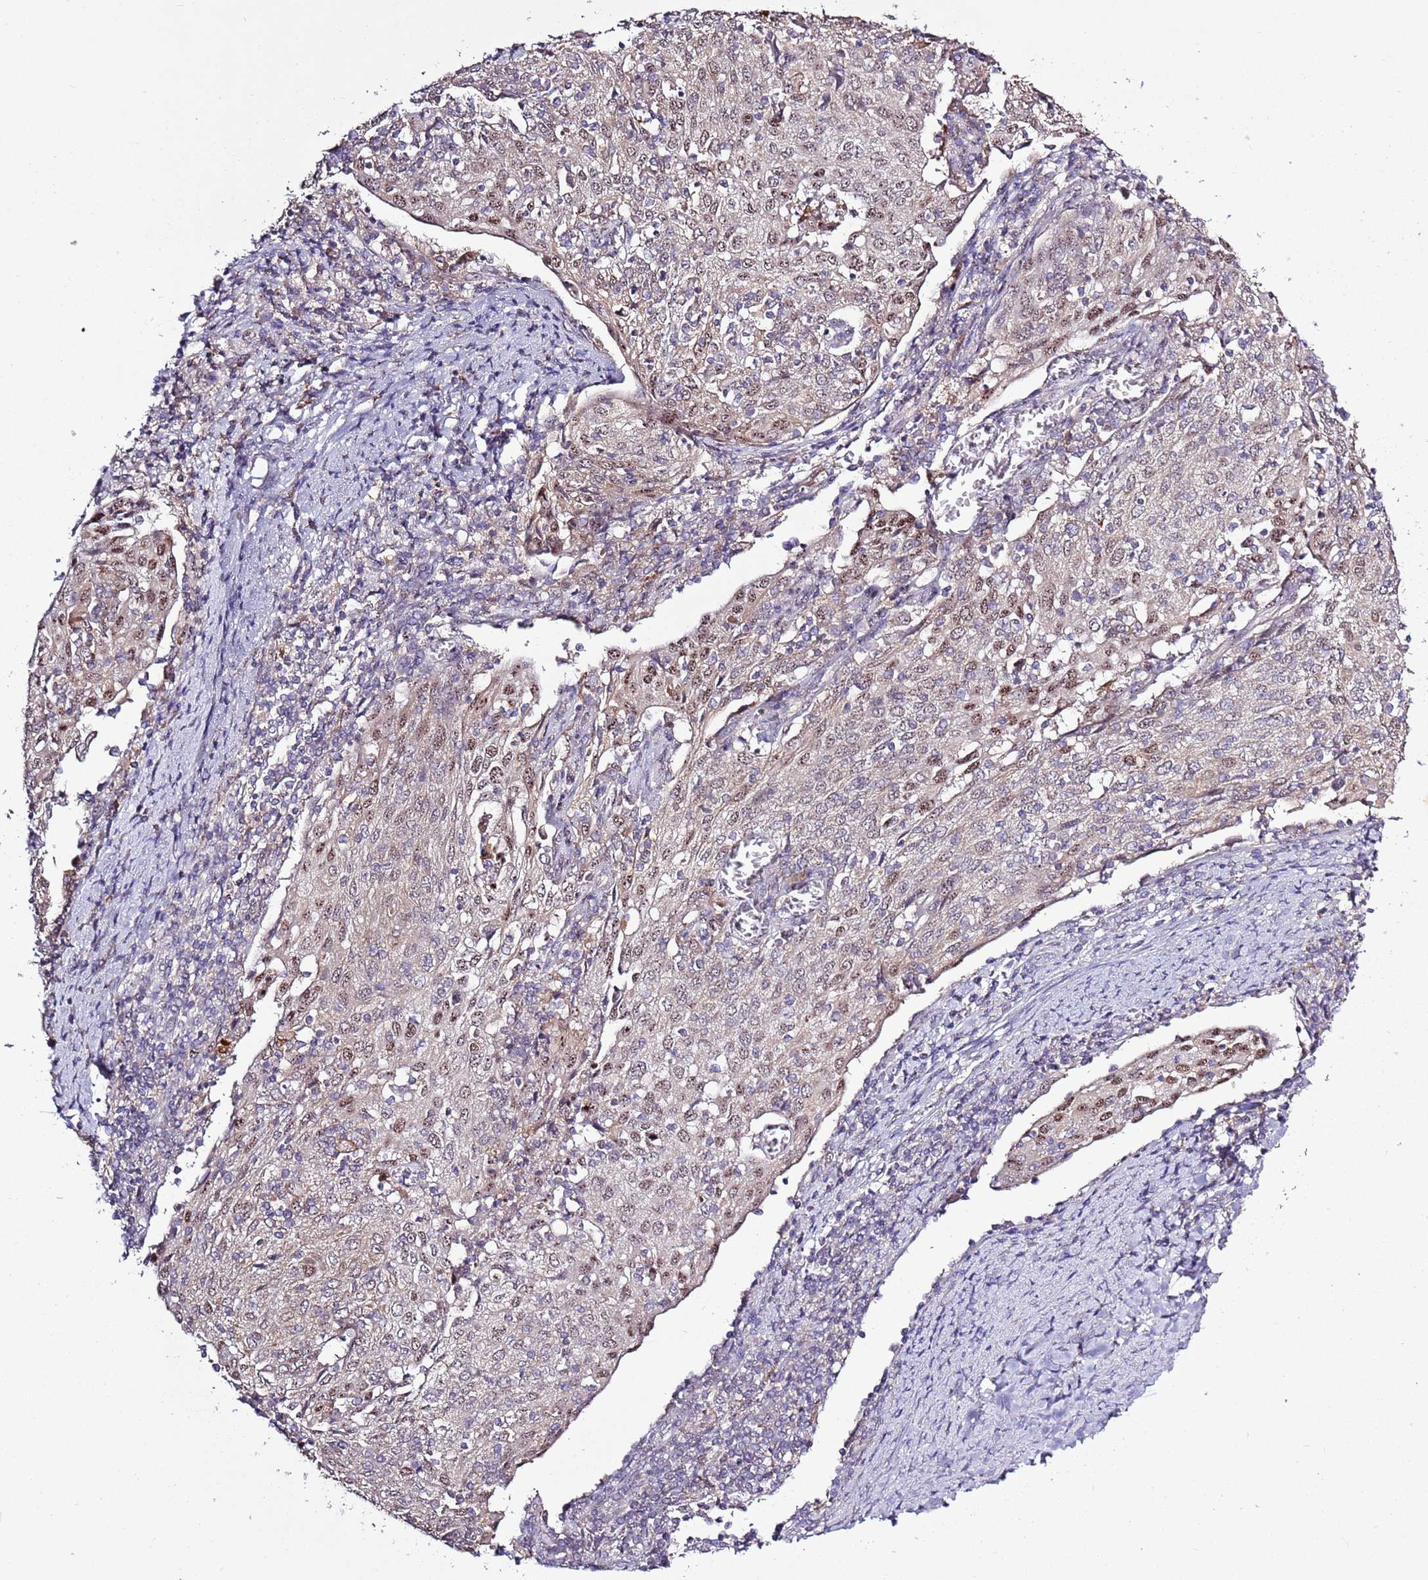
{"staining": {"intensity": "moderate", "quantity": "<25%", "location": "nuclear"}, "tissue": "cervical cancer", "cell_type": "Tumor cells", "image_type": "cancer", "snomed": [{"axis": "morphology", "description": "Squamous cell carcinoma, NOS"}, {"axis": "topography", "description": "Cervix"}], "caption": "Cervical cancer (squamous cell carcinoma) tissue displays moderate nuclear staining in about <25% of tumor cells The staining was performed using DAB, with brown indicating positive protein expression. Nuclei are stained blue with hematoxylin.", "gene": "CAPN9", "patient": {"sex": "female", "age": 52}}